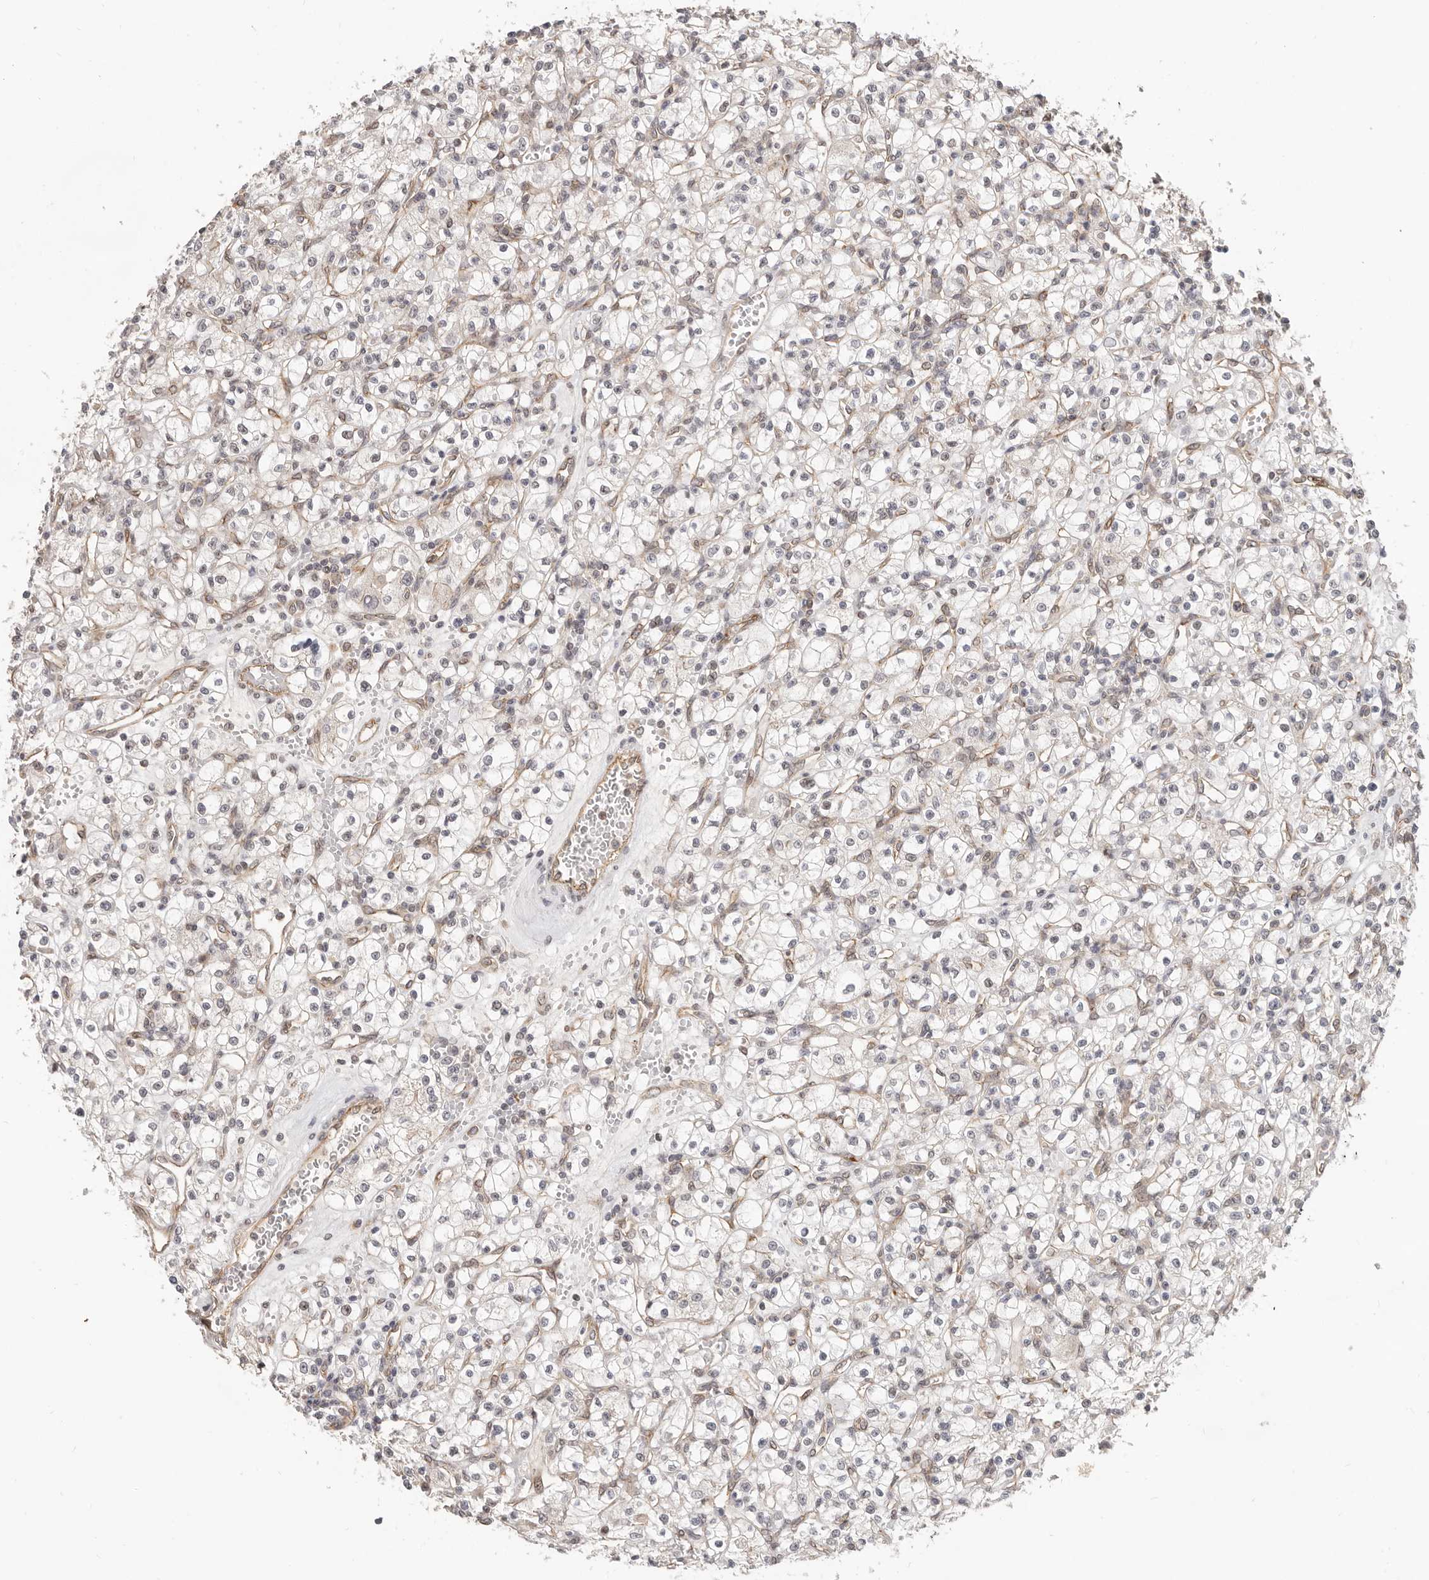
{"staining": {"intensity": "negative", "quantity": "none", "location": "none"}, "tissue": "renal cancer", "cell_type": "Tumor cells", "image_type": "cancer", "snomed": [{"axis": "morphology", "description": "Adenocarcinoma, NOS"}, {"axis": "topography", "description": "Kidney"}], "caption": "IHC histopathology image of renal adenocarcinoma stained for a protein (brown), which reveals no staining in tumor cells.", "gene": "USP49", "patient": {"sex": "female", "age": 59}}